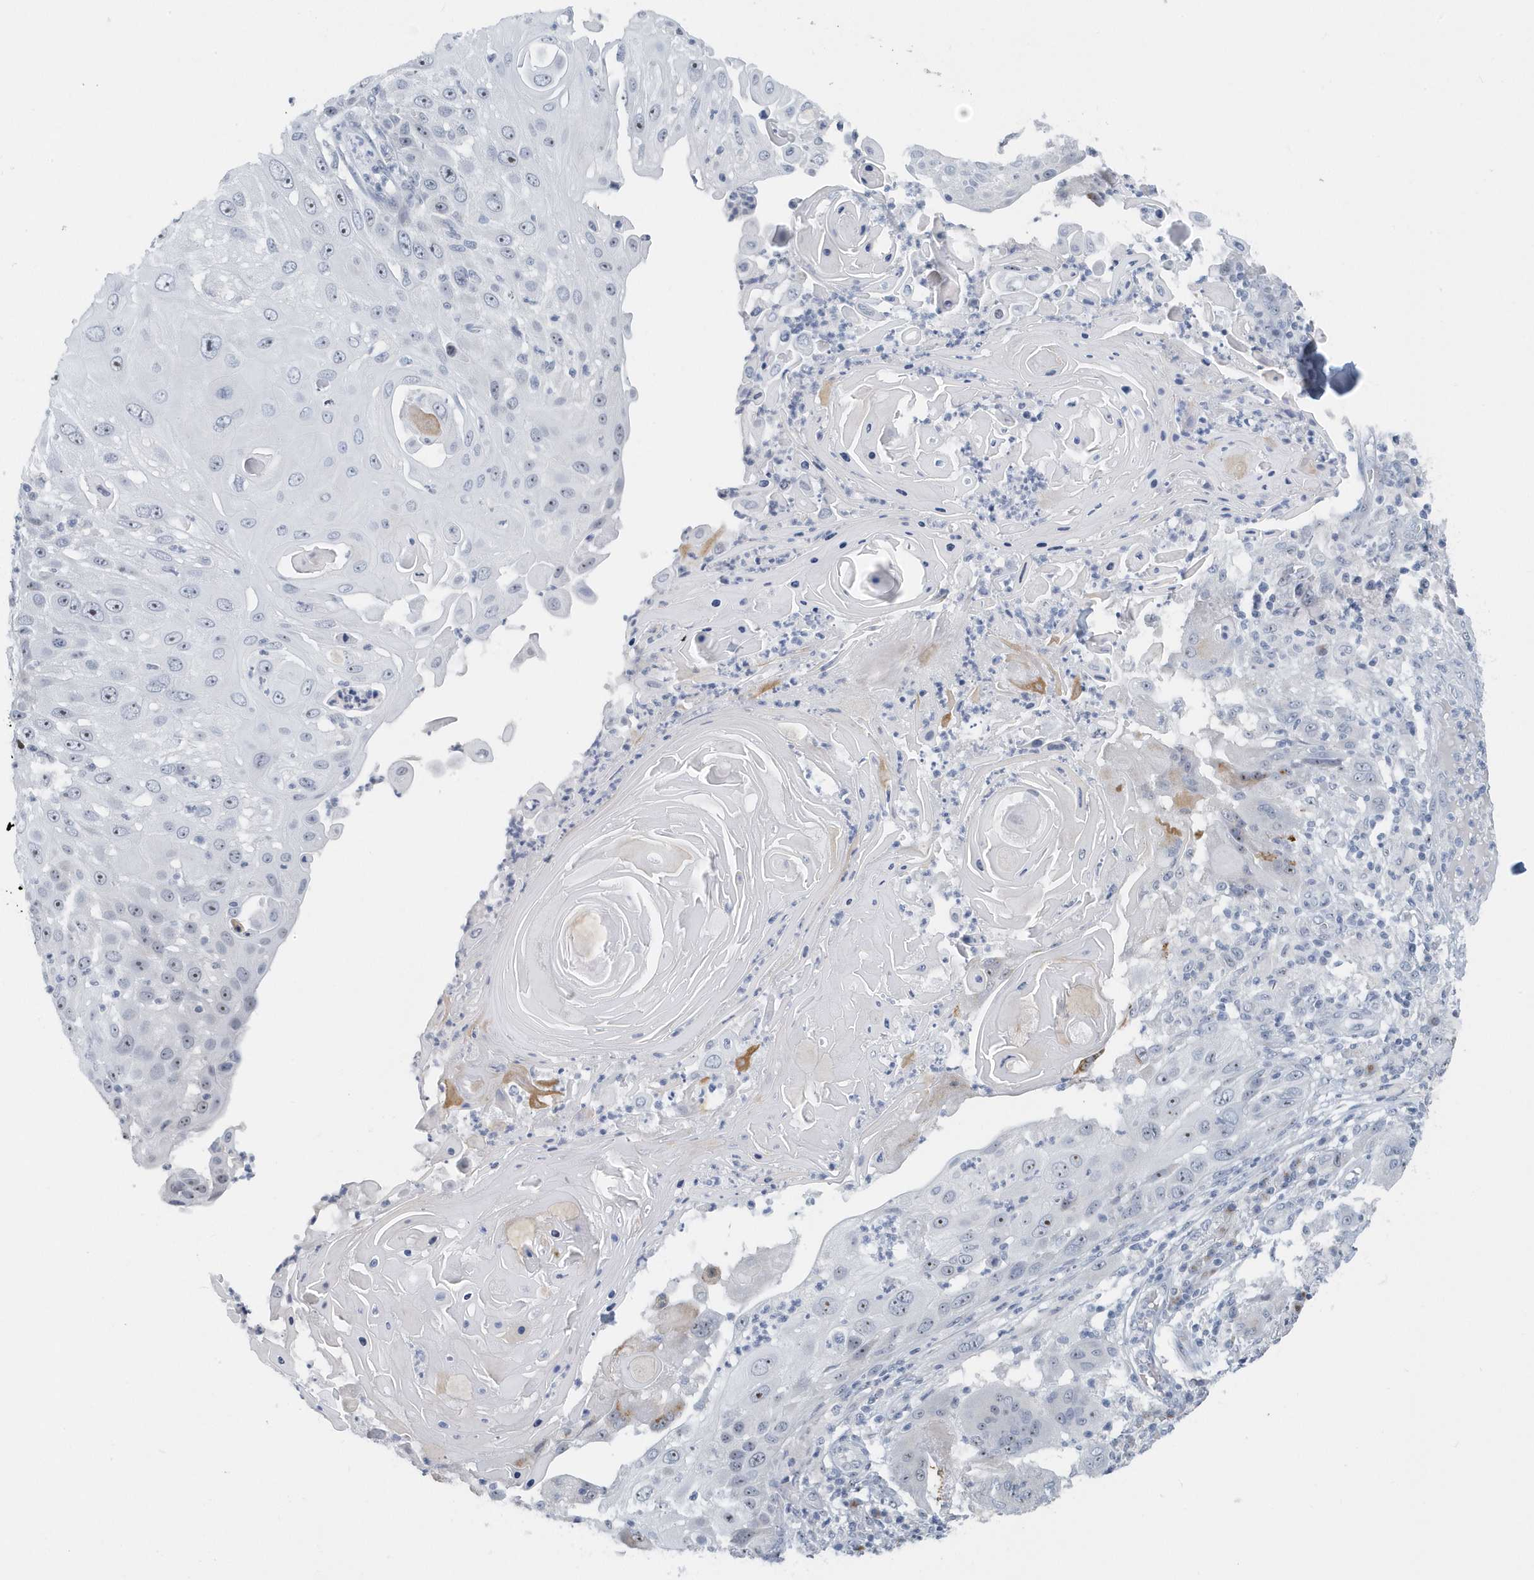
{"staining": {"intensity": "negative", "quantity": "none", "location": "none"}, "tissue": "skin cancer", "cell_type": "Tumor cells", "image_type": "cancer", "snomed": [{"axis": "morphology", "description": "Squamous cell carcinoma, NOS"}, {"axis": "topography", "description": "Skin"}], "caption": "There is no significant positivity in tumor cells of squamous cell carcinoma (skin).", "gene": "RPF2", "patient": {"sex": "female", "age": 44}}